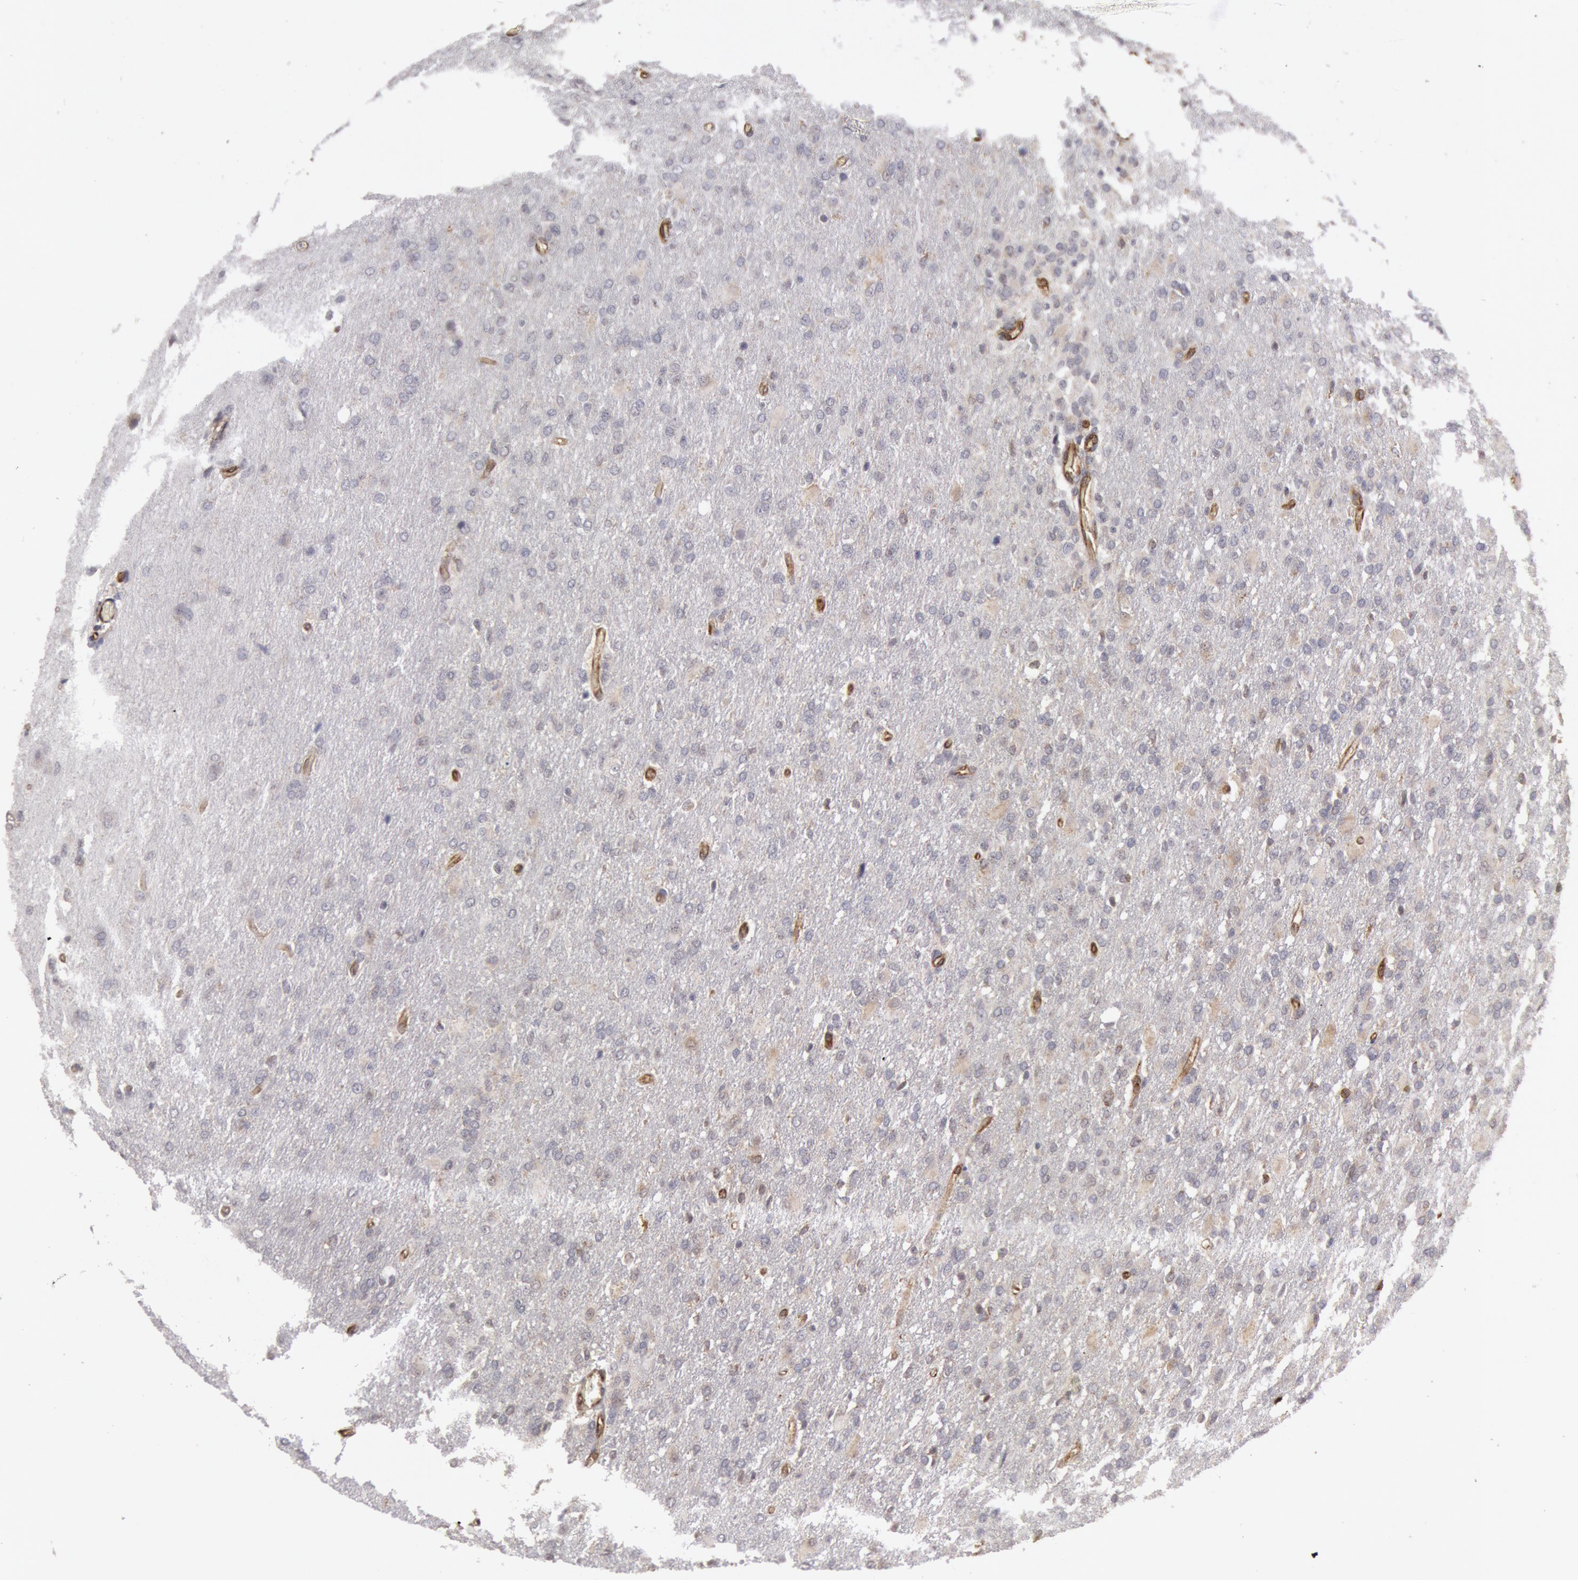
{"staining": {"intensity": "negative", "quantity": "none", "location": "none"}, "tissue": "glioma", "cell_type": "Tumor cells", "image_type": "cancer", "snomed": [{"axis": "morphology", "description": "Glioma, malignant, High grade"}, {"axis": "topography", "description": "Brain"}], "caption": "There is no significant positivity in tumor cells of malignant glioma (high-grade).", "gene": "TAP2", "patient": {"sex": "male", "age": 68}}